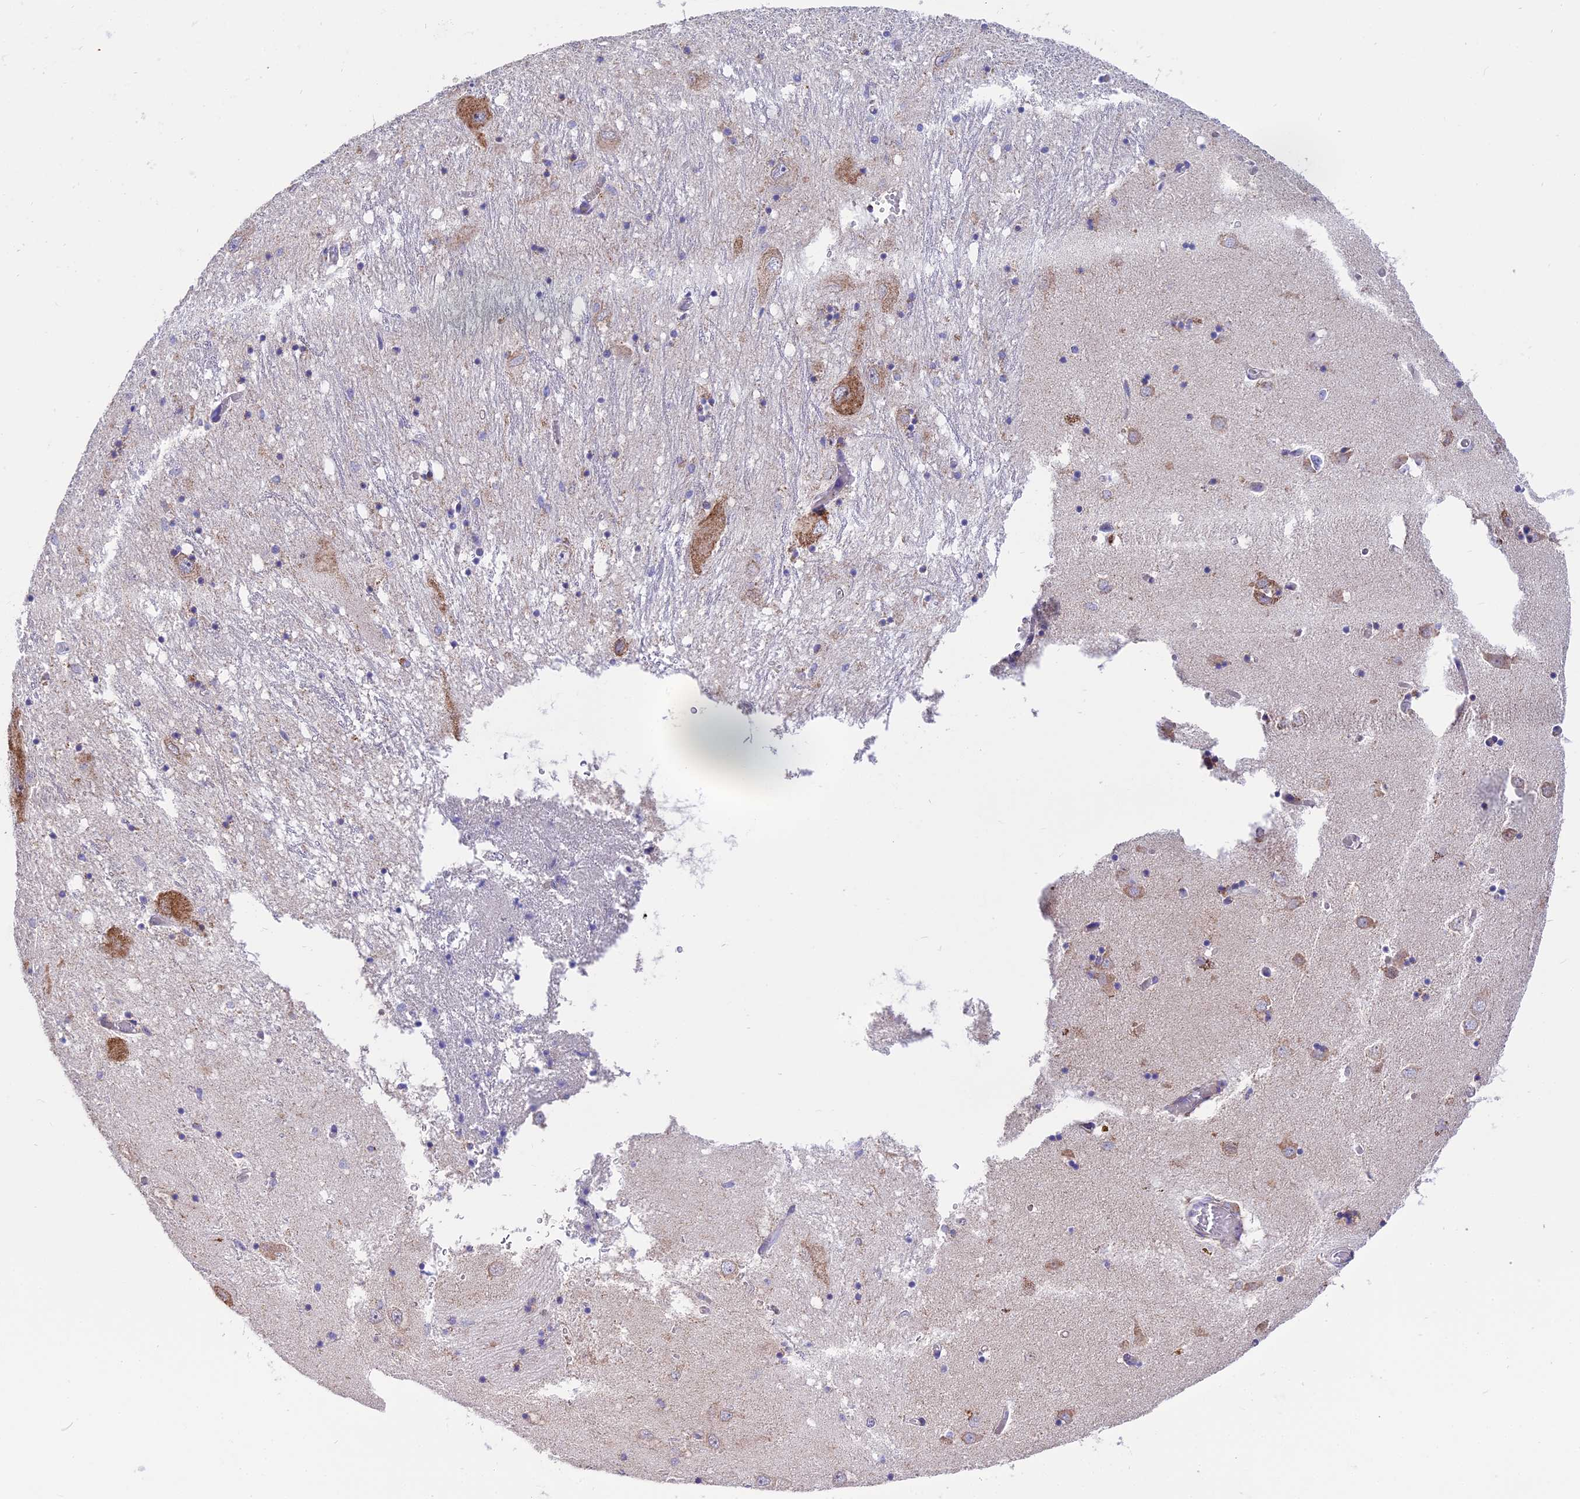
{"staining": {"intensity": "negative", "quantity": "none", "location": "none"}, "tissue": "caudate", "cell_type": "Glial cells", "image_type": "normal", "snomed": [{"axis": "morphology", "description": "Normal tissue, NOS"}, {"axis": "topography", "description": "Lateral ventricle wall"}], "caption": "Immunohistochemical staining of normal caudate exhibits no significant positivity in glial cells. The staining is performed using DAB (3,3'-diaminobenzidine) brown chromogen with nuclei counter-stained in using hematoxylin.", "gene": "MRPS34", "patient": {"sex": "male", "age": 70}}